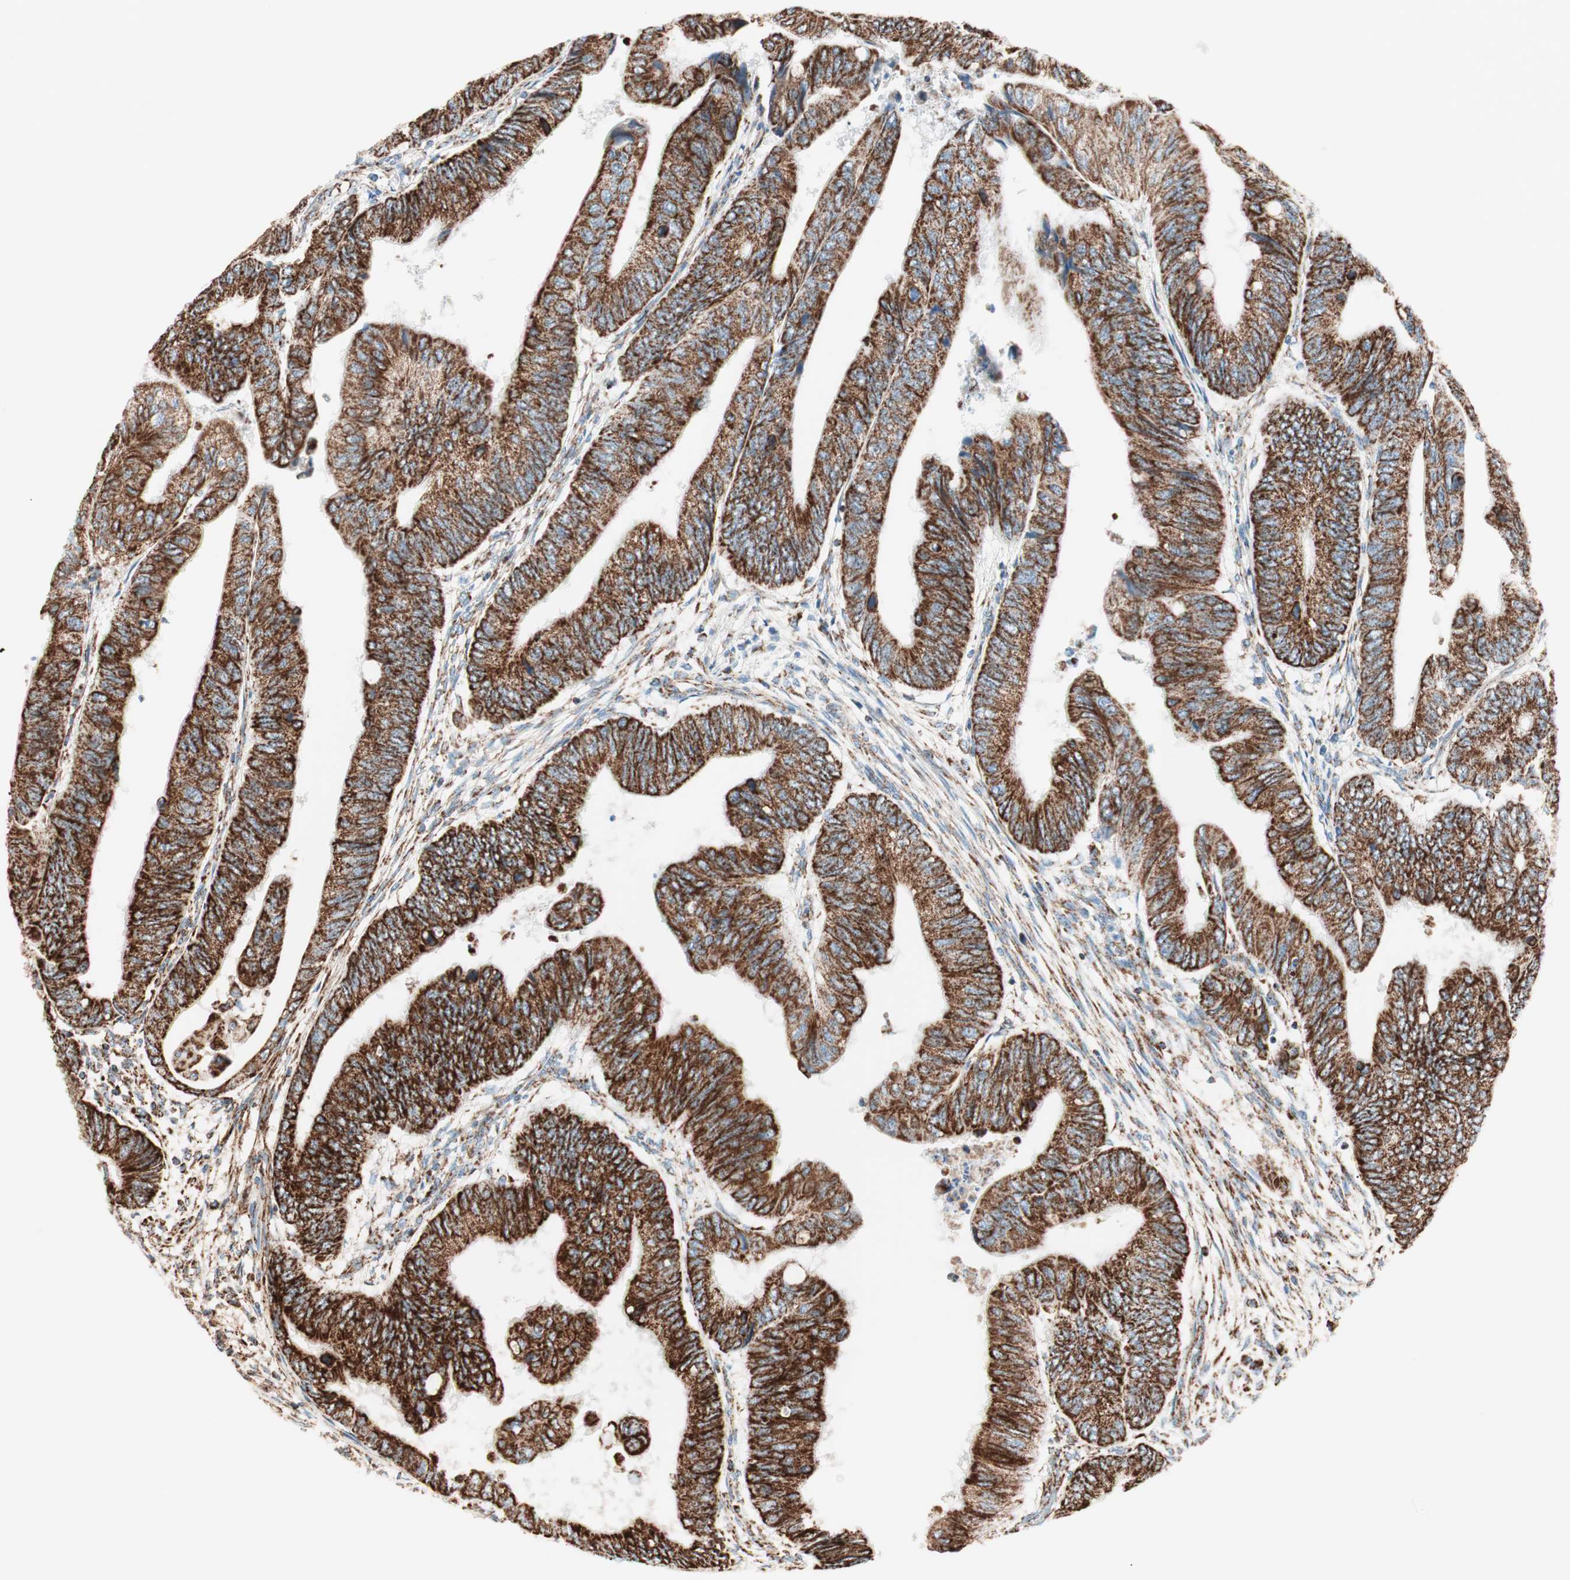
{"staining": {"intensity": "strong", "quantity": ">75%", "location": "cytoplasmic/membranous"}, "tissue": "colorectal cancer", "cell_type": "Tumor cells", "image_type": "cancer", "snomed": [{"axis": "morphology", "description": "Normal tissue, NOS"}, {"axis": "morphology", "description": "Adenocarcinoma, NOS"}, {"axis": "topography", "description": "Rectum"}, {"axis": "topography", "description": "Peripheral nerve tissue"}], "caption": "This is an image of immunohistochemistry staining of adenocarcinoma (colorectal), which shows strong staining in the cytoplasmic/membranous of tumor cells.", "gene": "TOMM22", "patient": {"sex": "male", "age": 92}}